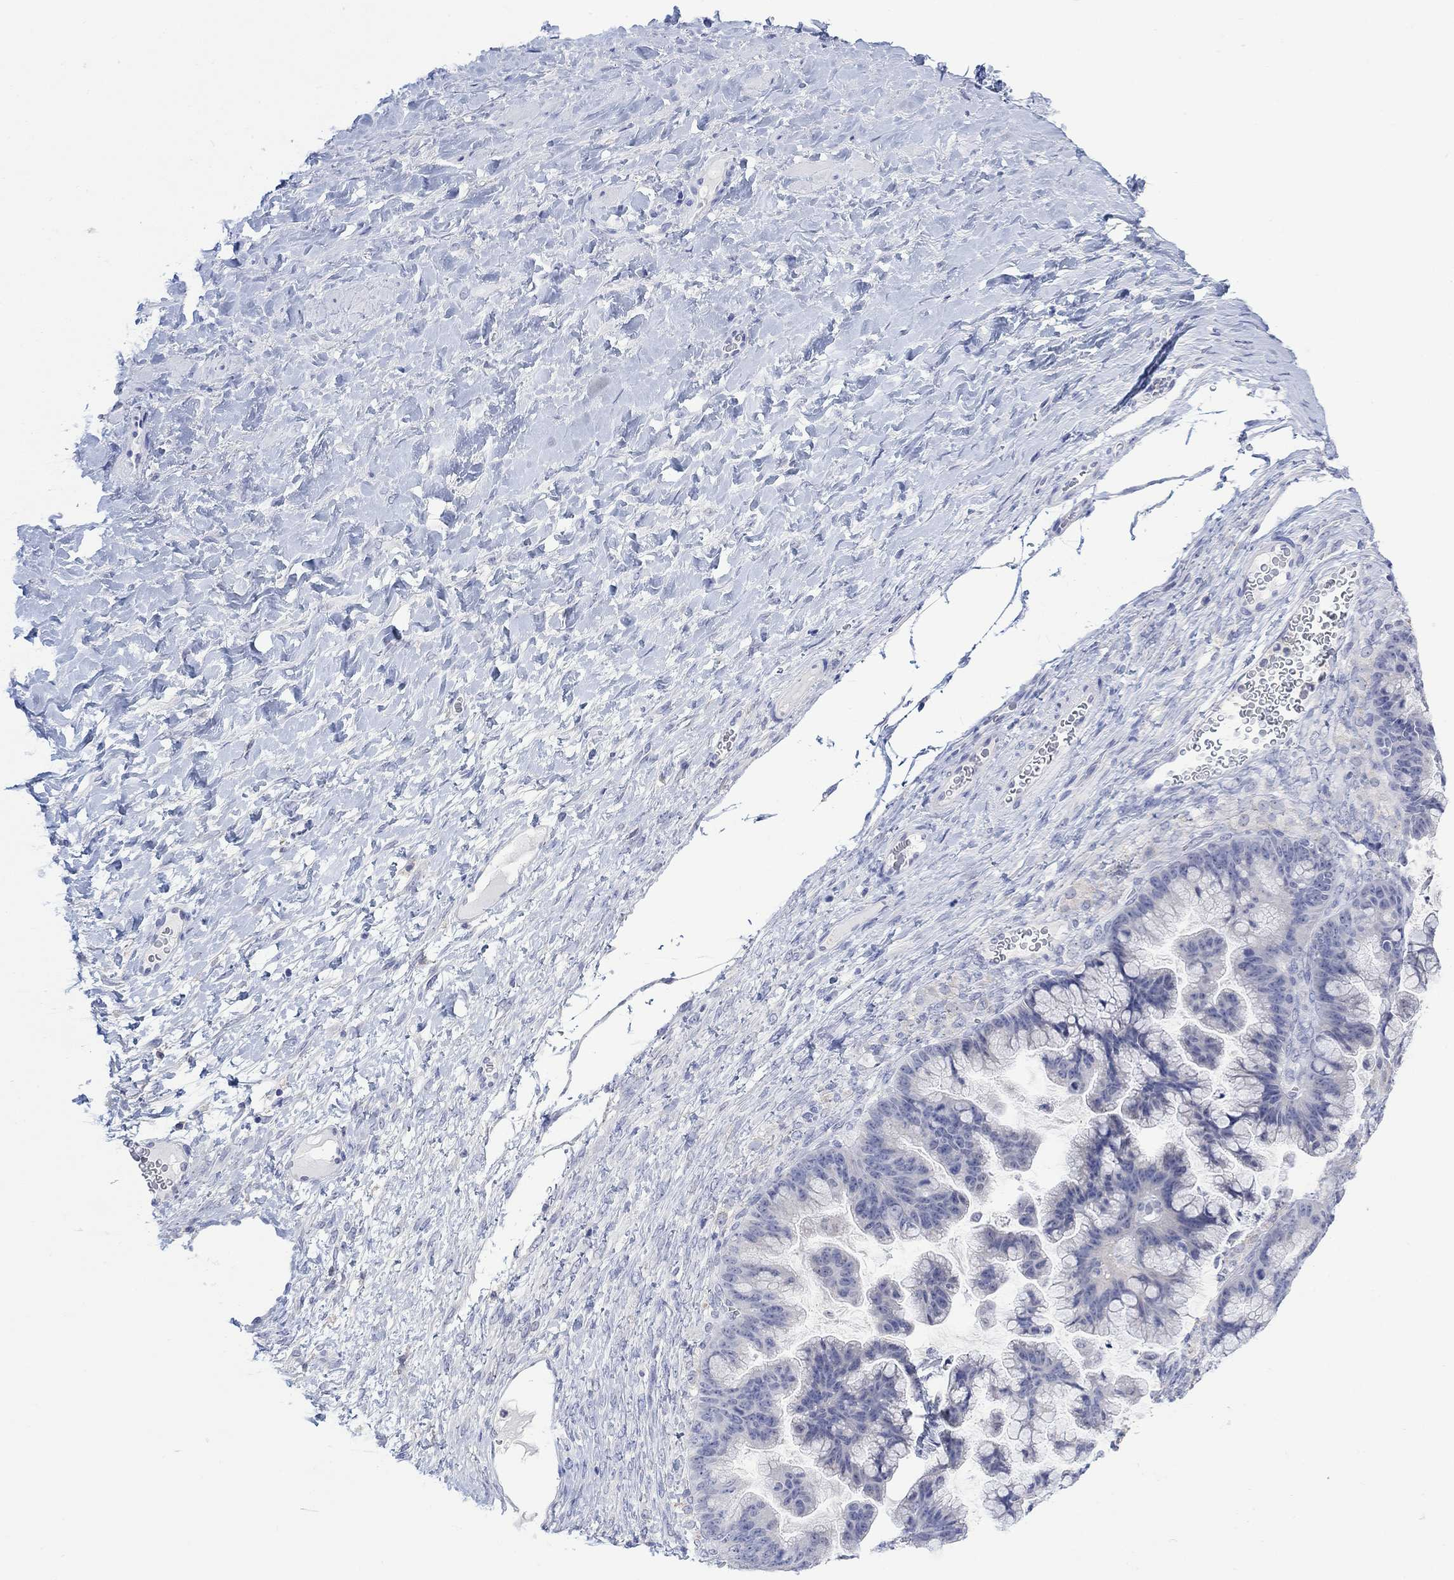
{"staining": {"intensity": "negative", "quantity": "none", "location": "none"}, "tissue": "ovarian cancer", "cell_type": "Tumor cells", "image_type": "cancer", "snomed": [{"axis": "morphology", "description": "Cystadenocarcinoma, mucinous, NOS"}, {"axis": "topography", "description": "Ovary"}], "caption": "Tumor cells are negative for brown protein staining in ovarian mucinous cystadenocarcinoma. Nuclei are stained in blue.", "gene": "FBP2", "patient": {"sex": "female", "age": 67}}